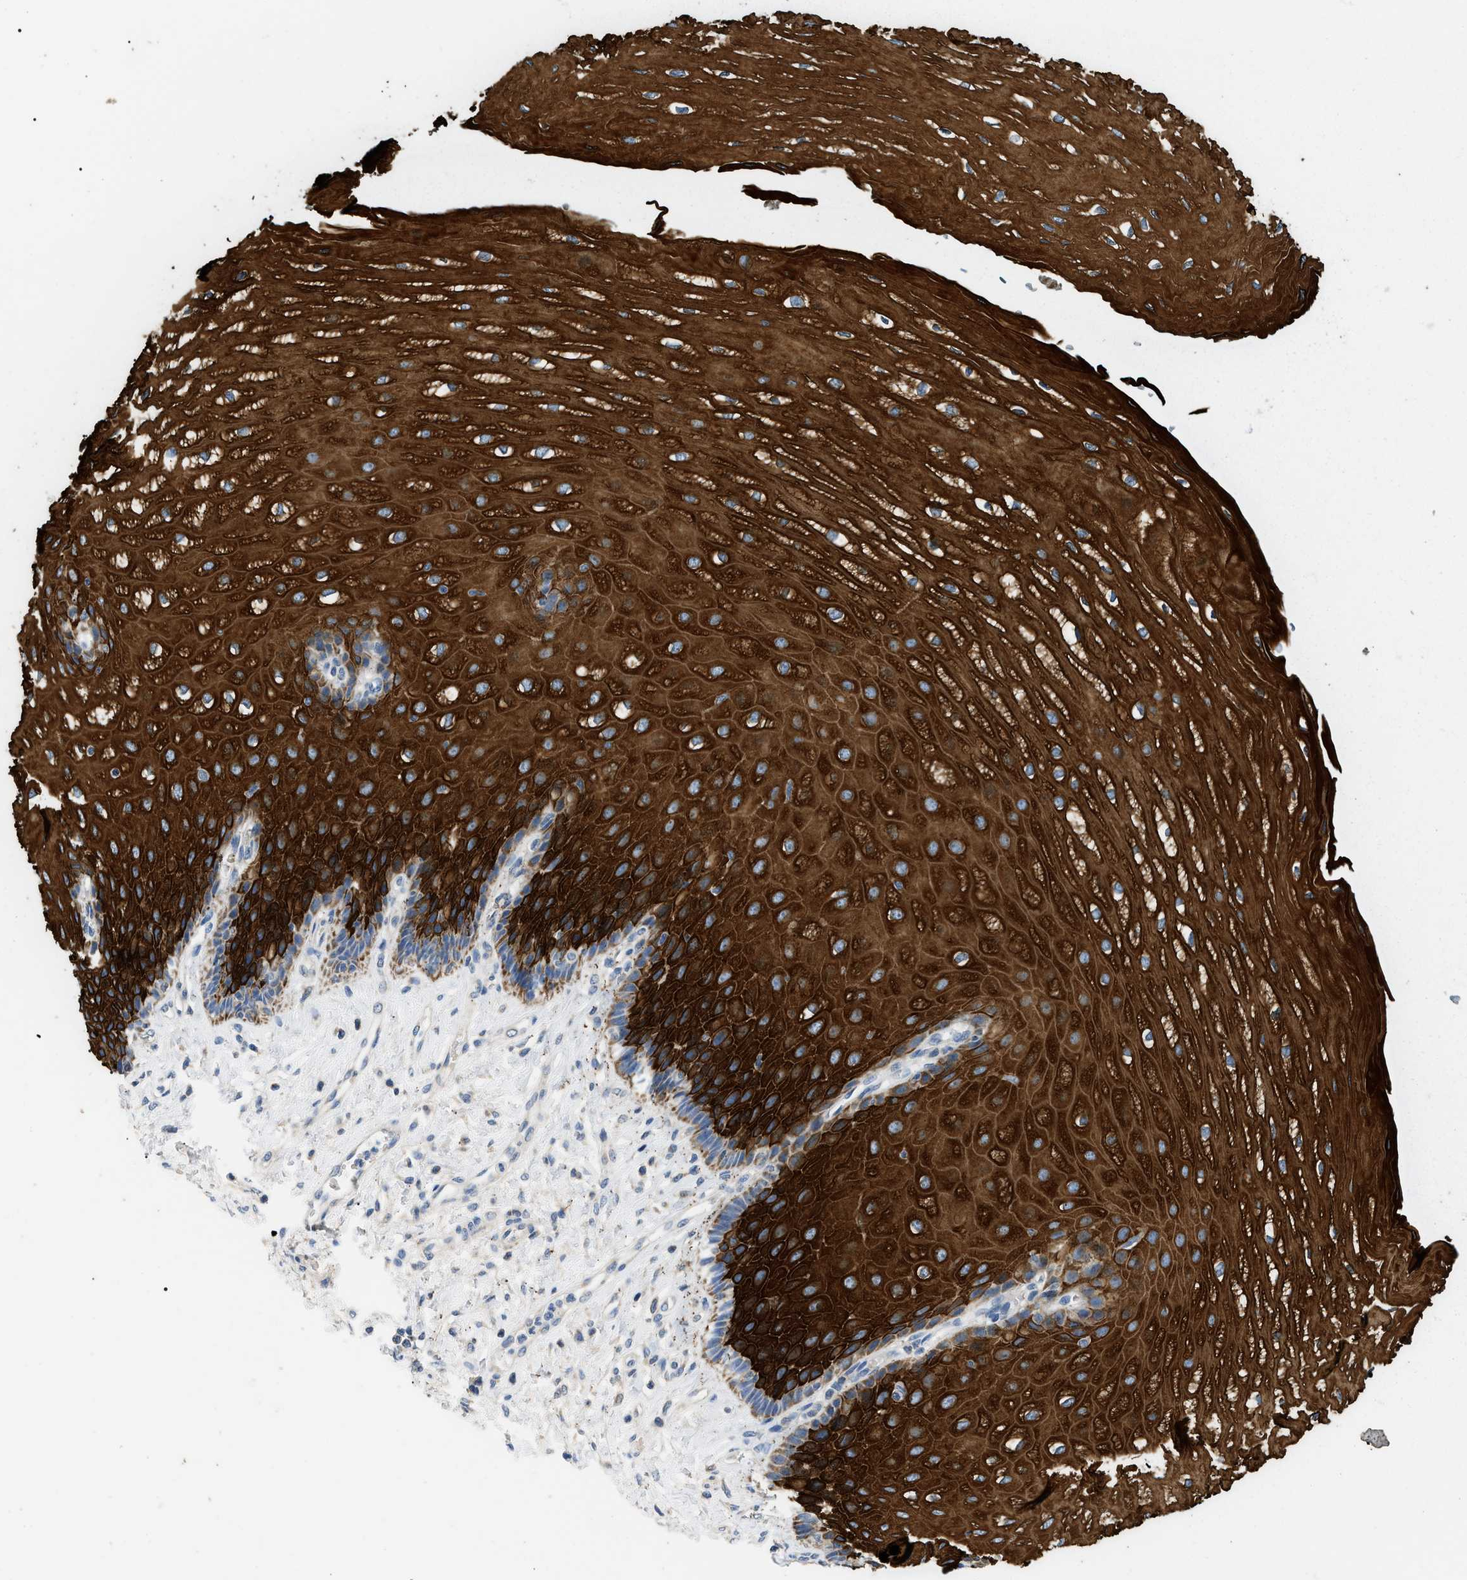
{"staining": {"intensity": "strong", "quantity": ">75%", "location": "cytoplasmic/membranous"}, "tissue": "esophagus", "cell_type": "Squamous epithelial cells", "image_type": "normal", "snomed": [{"axis": "morphology", "description": "Normal tissue, NOS"}, {"axis": "topography", "description": "Esophagus"}], "caption": "The image demonstrates immunohistochemical staining of benign esophagus. There is strong cytoplasmic/membranous positivity is identified in about >75% of squamous epithelial cells.", "gene": "TOMM6", "patient": {"sex": "male", "age": 54}}